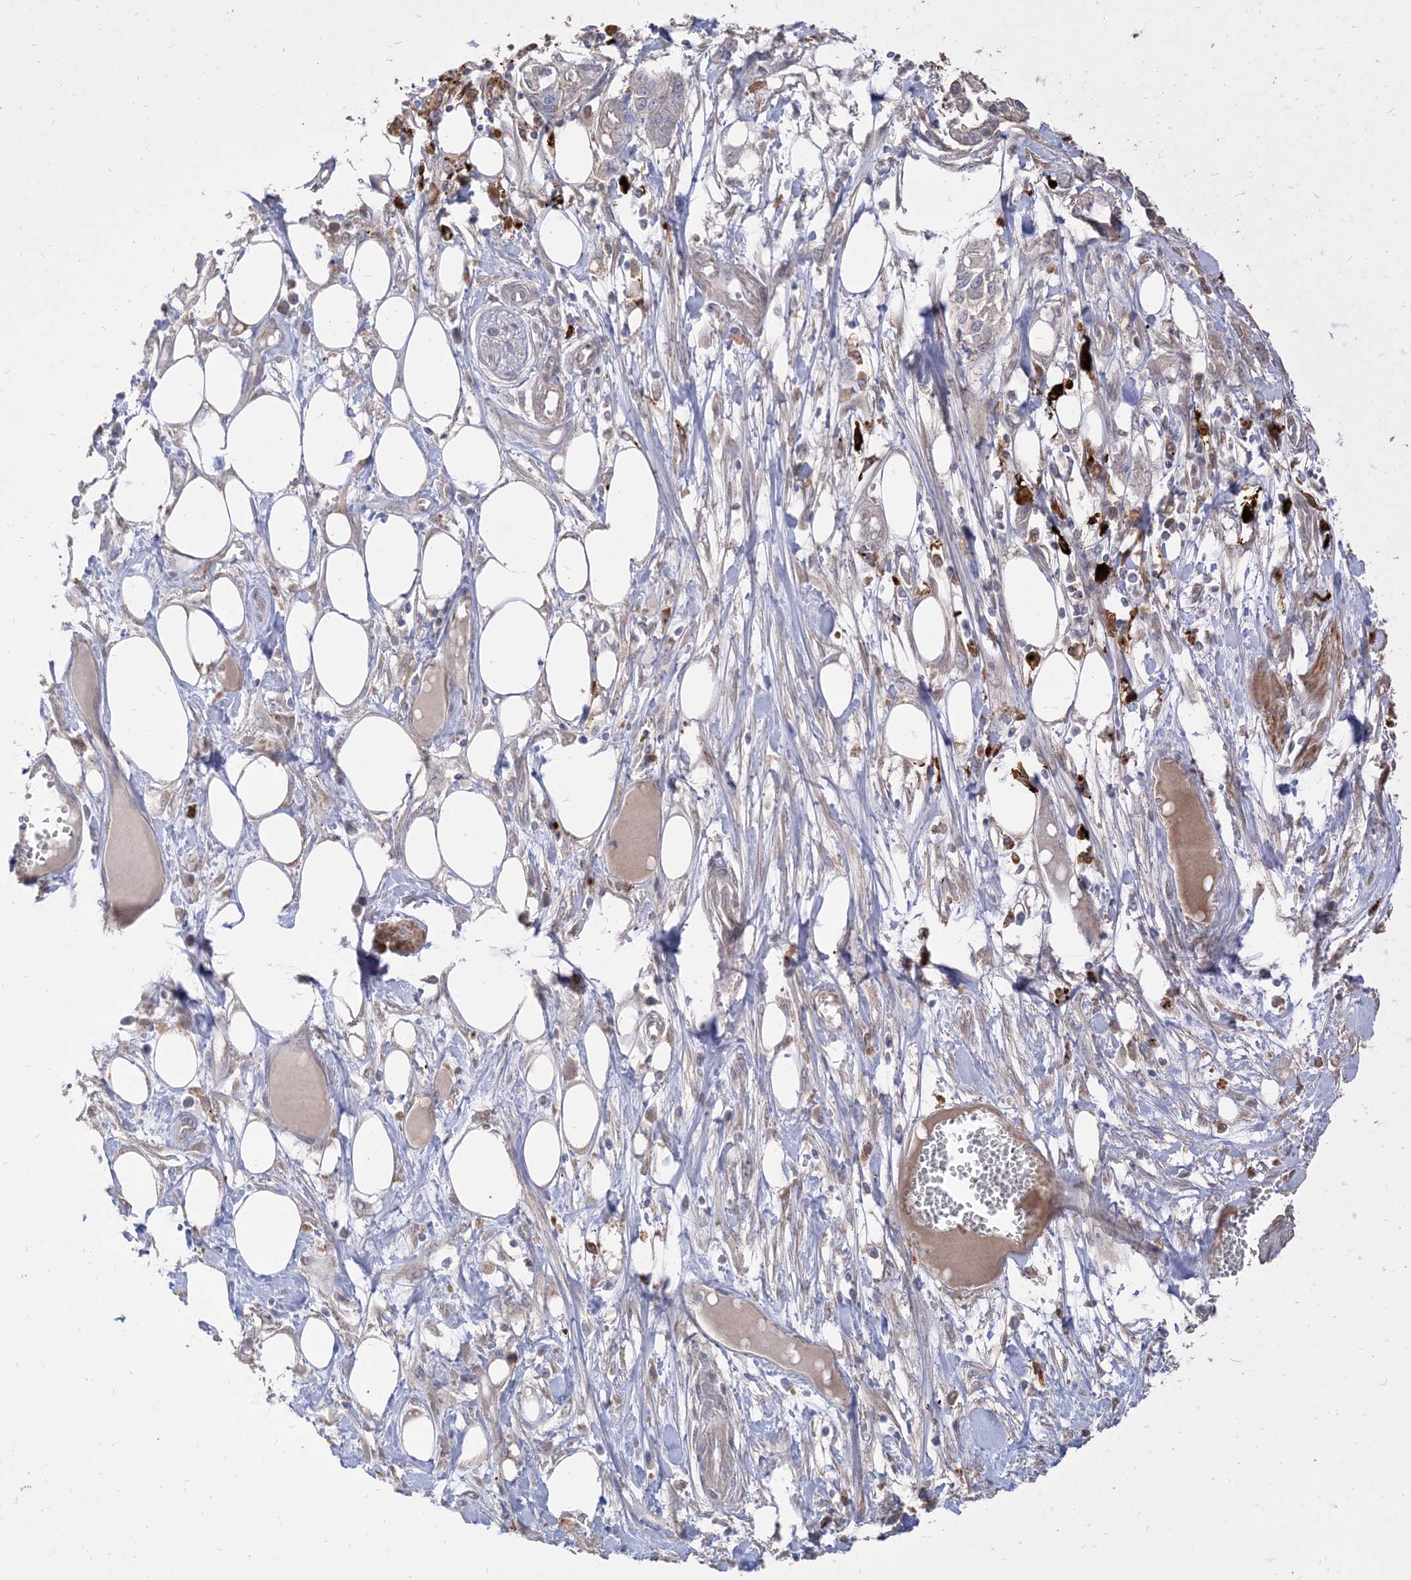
{"staining": {"intensity": "weak", "quantity": "<25%", "location": "cytoplasmic/membranous"}, "tissue": "pancreatic cancer", "cell_type": "Tumor cells", "image_type": "cancer", "snomed": [{"axis": "morphology", "description": "Adenocarcinoma, NOS"}, {"axis": "topography", "description": "Pancreas"}], "caption": "This photomicrograph is of adenocarcinoma (pancreatic) stained with immunohistochemistry to label a protein in brown with the nuclei are counter-stained blue. There is no positivity in tumor cells.", "gene": "RNF175", "patient": {"sex": "male", "age": 68}}